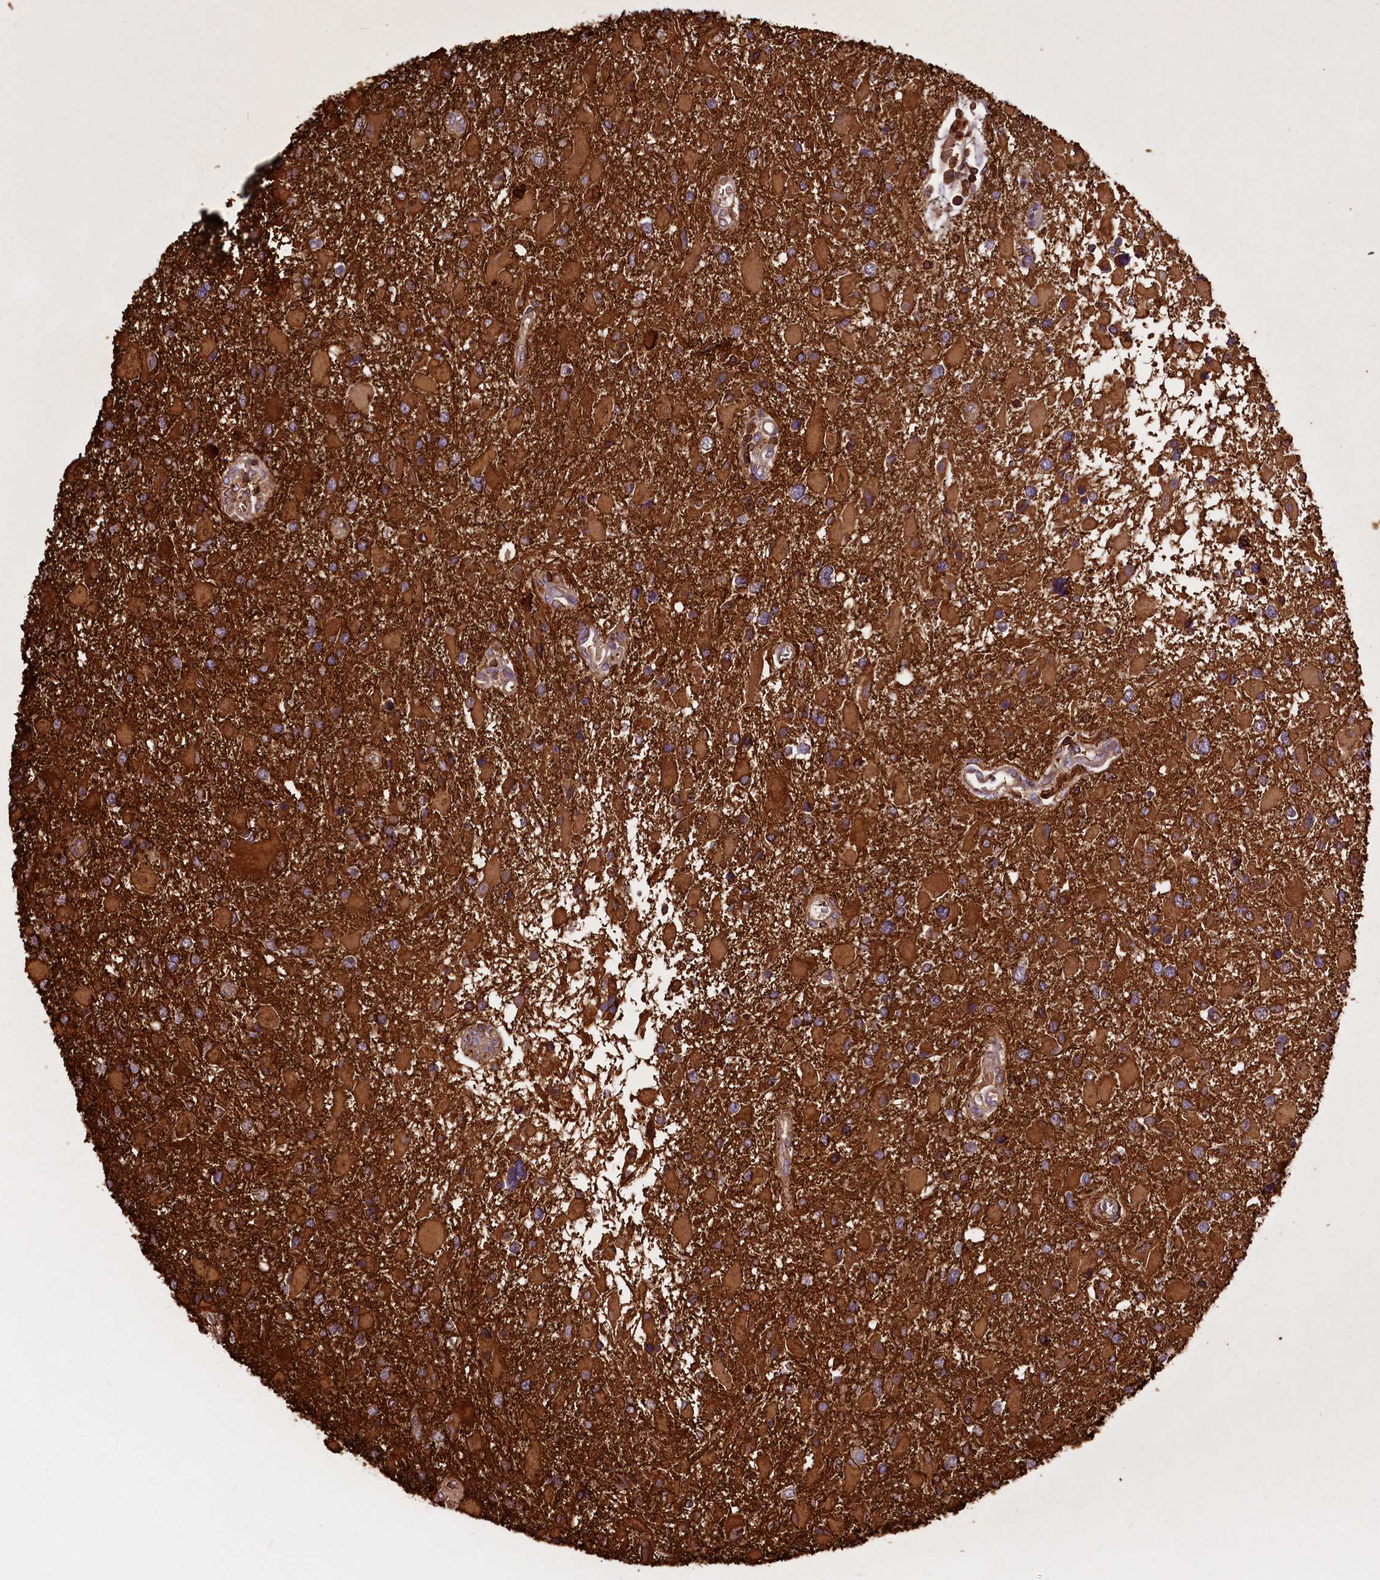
{"staining": {"intensity": "strong", "quantity": ">75%", "location": "cytoplasmic/membranous"}, "tissue": "glioma", "cell_type": "Tumor cells", "image_type": "cancer", "snomed": [{"axis": "morphology", "description": "Glioma, malignant, High grade"}, {"axis": "topography", "description": "Brain"}], "caption": "Immunohistochemical staining of glioma reveals high levels of strong cytoplasmic/membranous protein expression in about >75% of tumor cells.", "gene": "RARS2", "patient": {"sex": "male", "age": 53}}